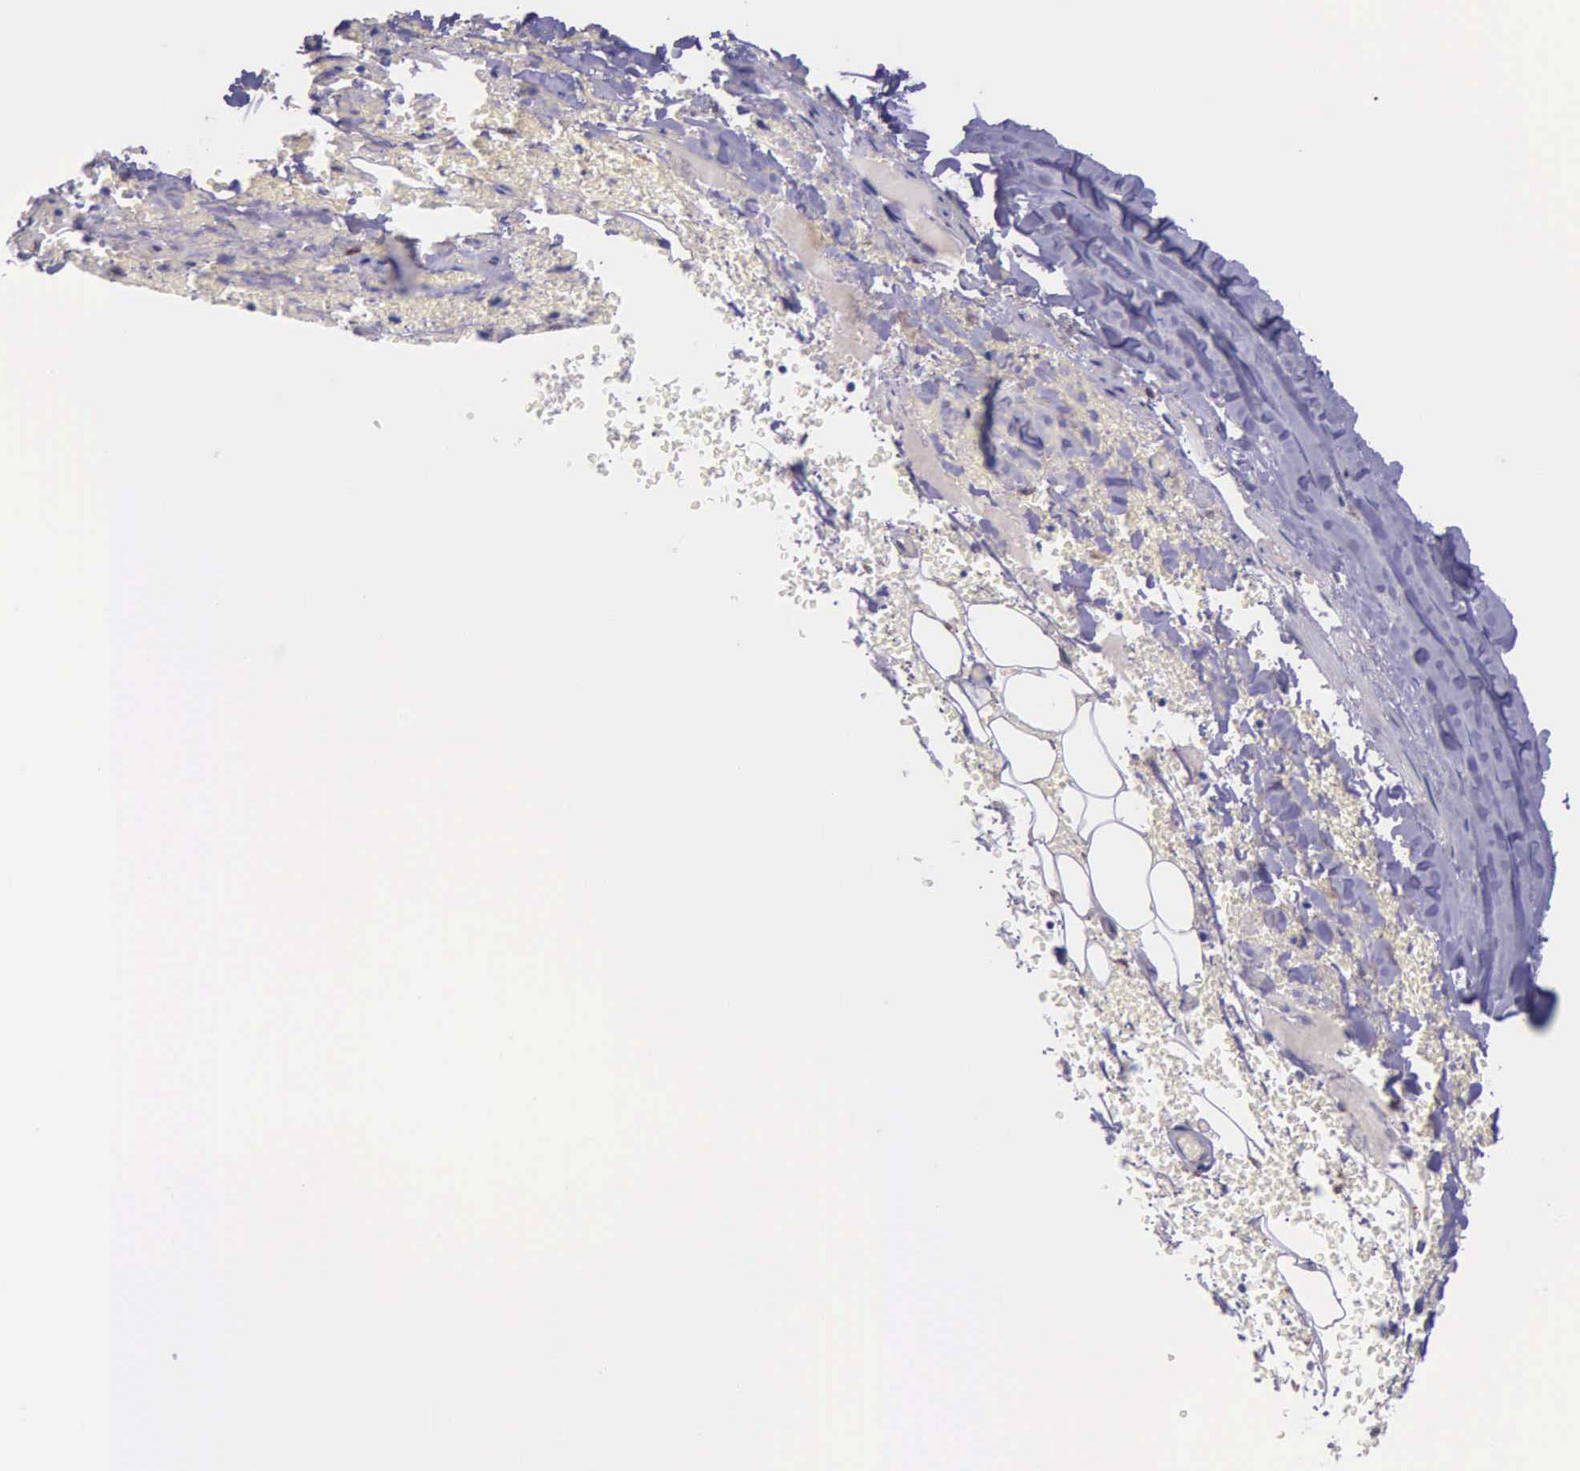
{"staining": {"intensity": "weak", "quantity": ">75%", "location": "cytoplasmic/membranous"}, "tissue": "bronchus", "cell_type": "Respiratory epithelial cells", "image_type": "normal", "snomed": [{"axis": "morphology", "description": "Normal tissue, NOS"}, {"axis": "topography", "description": "Cartilage tissue"}], "caption": "The immunohistochemical stain shows weak cytoplasmic/membranous staining in respiratory epithelial cells of unremarkable bronchus. (IHC, brightfield microscopy, high magnification).", "gene": "ZC3H12B", "patient": {"sex": "female", "age": 63}}